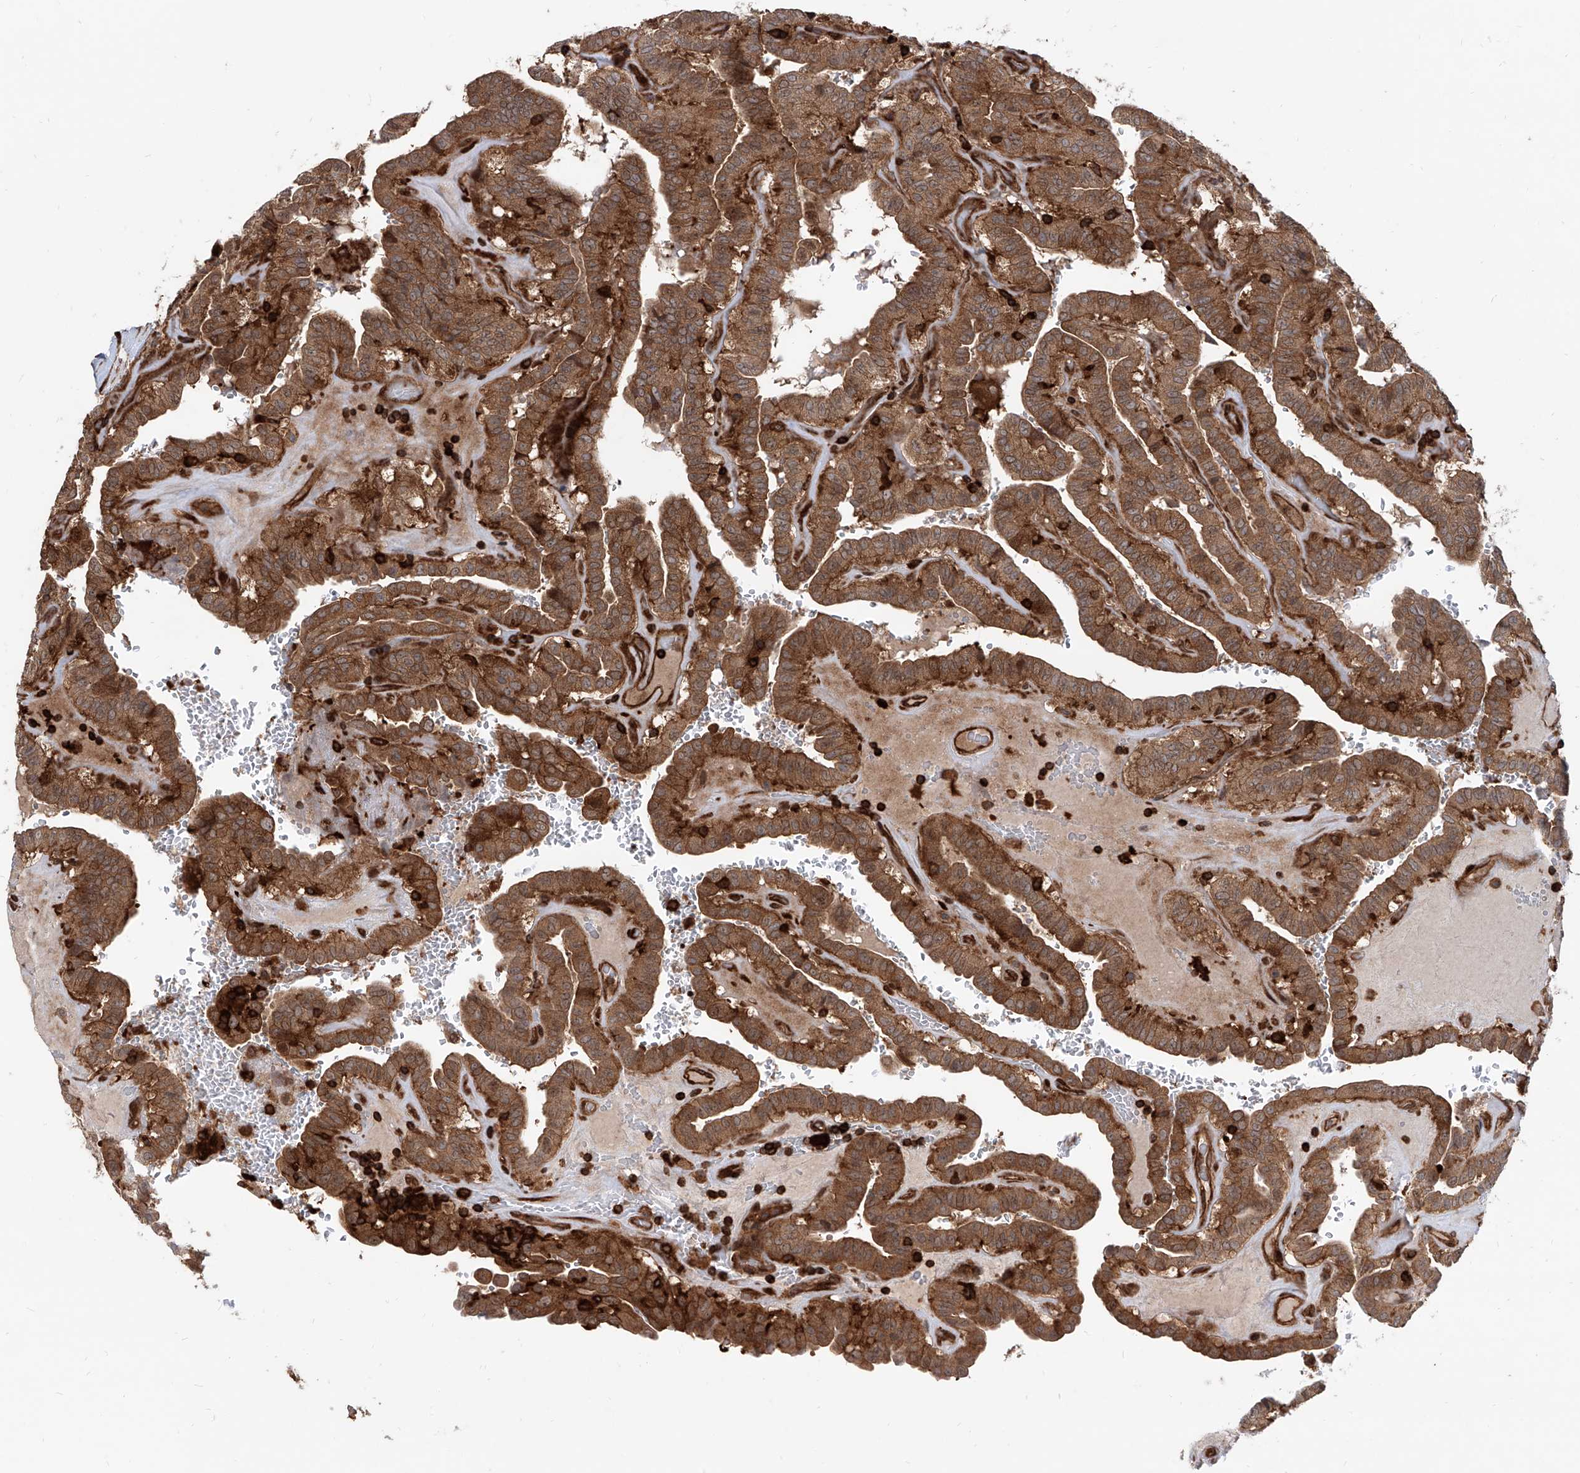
{"staining": {"intensity": "strong", "quantity": ">75%", "location": "cytoplasmic/membranous"}, "tissue": "thyroid cancer", "cell_type": "Tumor cells", "image_type": "cancer", "snomed": [{"axis": "morphology", "description": "Papillary adenocarcinoma, NOS"}, {"axis": "topography", "description": "Thyroid gland"}], "caption": "A brown stain highlights strong cytoplasmic/membranous staining of a protein in papillary adenocarcinoma (thyroid) tumor cells. (DAB IHC with brightfield microscopy, high magnification).", "gene": "MAGED2", "patient": {"sex": "male", "age": 77}}